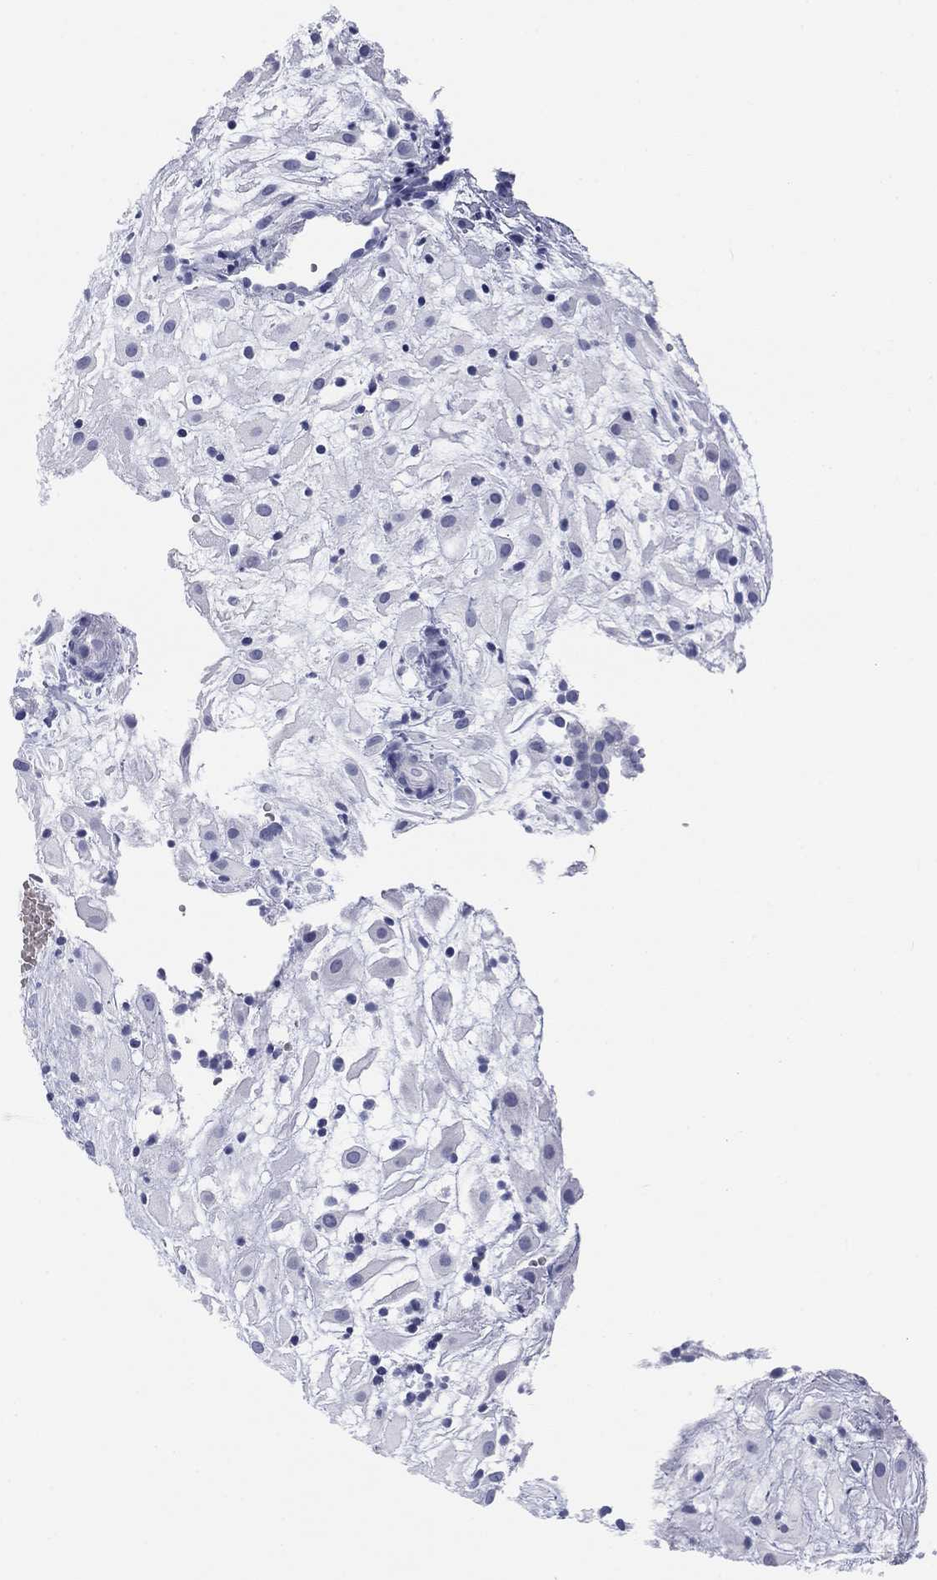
{"staining": {"intensity": "negative", "quantity": "none", "location": "none"}, "tissue": "placenta", "cell_type": "Decidual cells", "image_type": "normal", "snomed": [{"axis": "morphology", "description": "Normal tissue, NOS"}, {"axis": "topography", "description": "Placenta"}], "caption": "IHC of normal human placenta exhibits no expression in decidual cells.", "gene": "CALB1", "patient": {"sex": "female", "age": 24}}